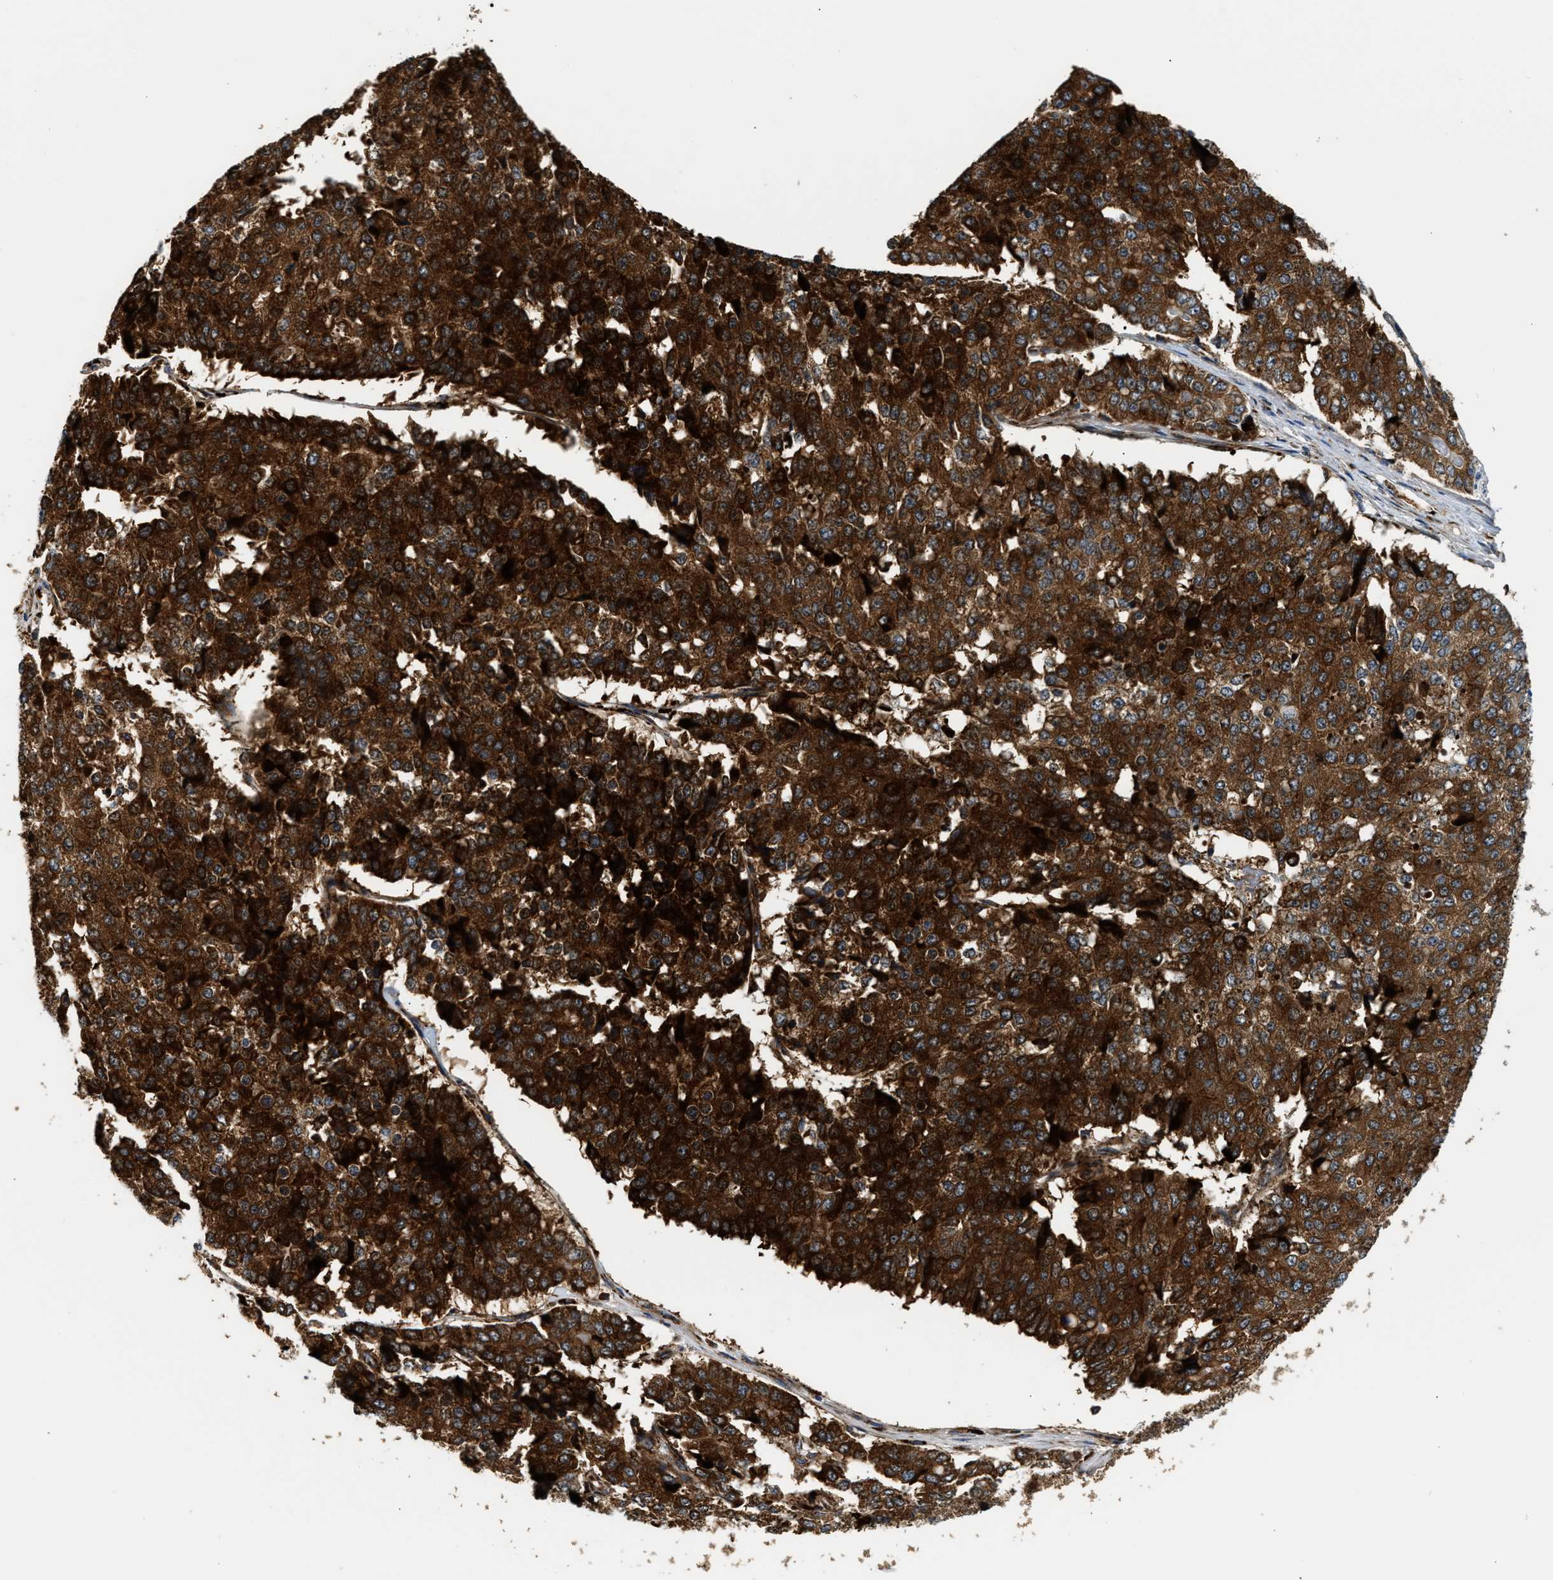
{"staining": {"intensity": "strong", "quantity": ">75%", "location": "cytoplasmic/membranous"}, "tissue": "pancreatic cancer", "cell_type": "Tumor cells", "image_type": "cancer", "snomed": [{"axis": "morphology", "description": "Adenocarcinoma, NOS"}, {"axis": "topography", "description": "Pancreas"}], "caption": "Pancreatic cancer (adenocarcinoma) stained with DAB (3,3'-diaminobenzidine) immunohistochemistry exhibits high levels of strong cytoplasmic/membranous expression in about >75% of tumor cells.", "gene": "AMZ1", "patient": {"sex": "male", "age": 50}}